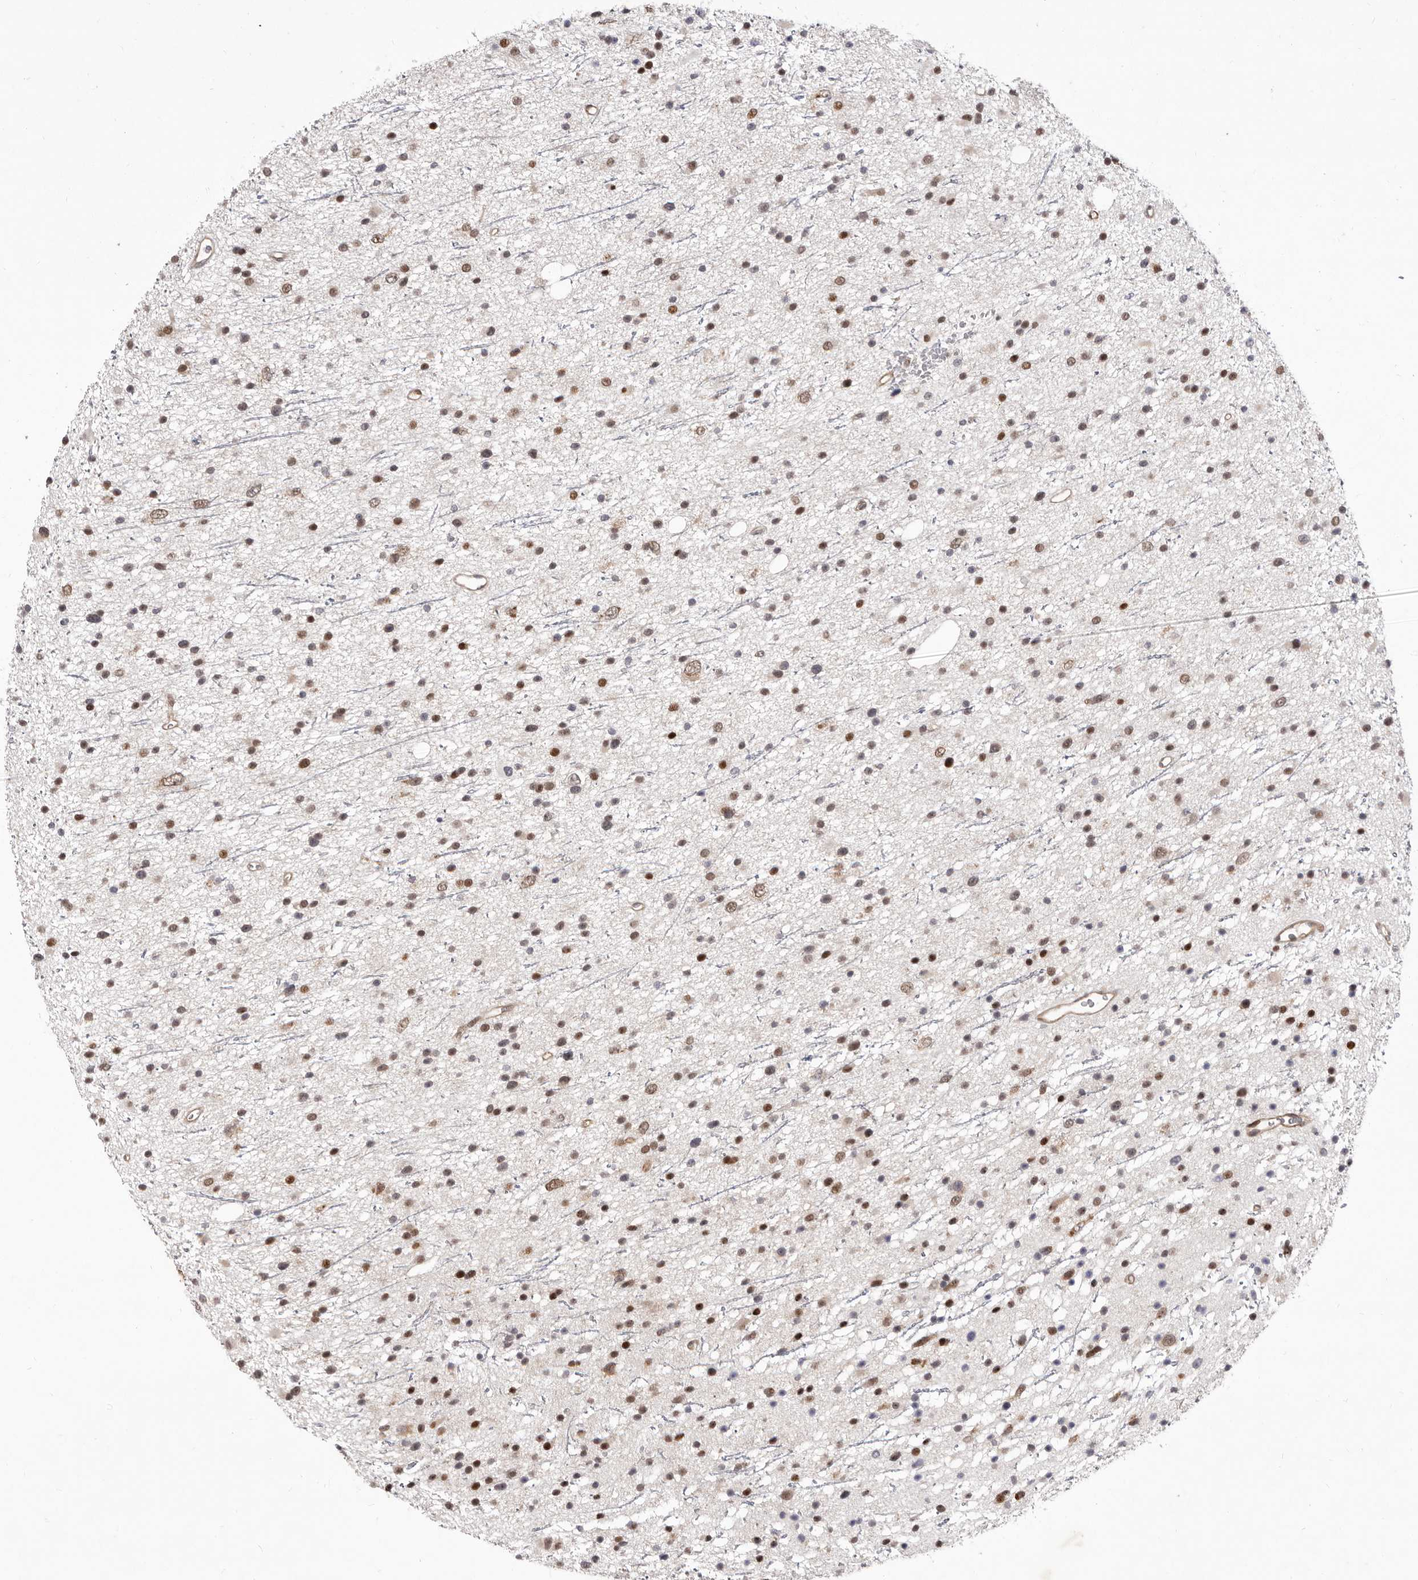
{"staining": {"intensity": "moderate", "quantity": ">75%", "location": "cytoplasmic/membranous,nuclear"}, "tissue": "glioma", "cell_type": "Tumor cells", "image_type": "cancer", "snomed": [{"axis": "morphology", "description": "Glioma, malignant, Low grade"}, {"axis": "topography", "description": "Cerebral cortex"}], "caption": "Moderate cytoplasmic/membranous and nuclear expression for a protein is present in about >75% of tumor cells of glioma using IHC.", "gene": "GLRX3", "patient": {"sex": "female", "age": 39}}